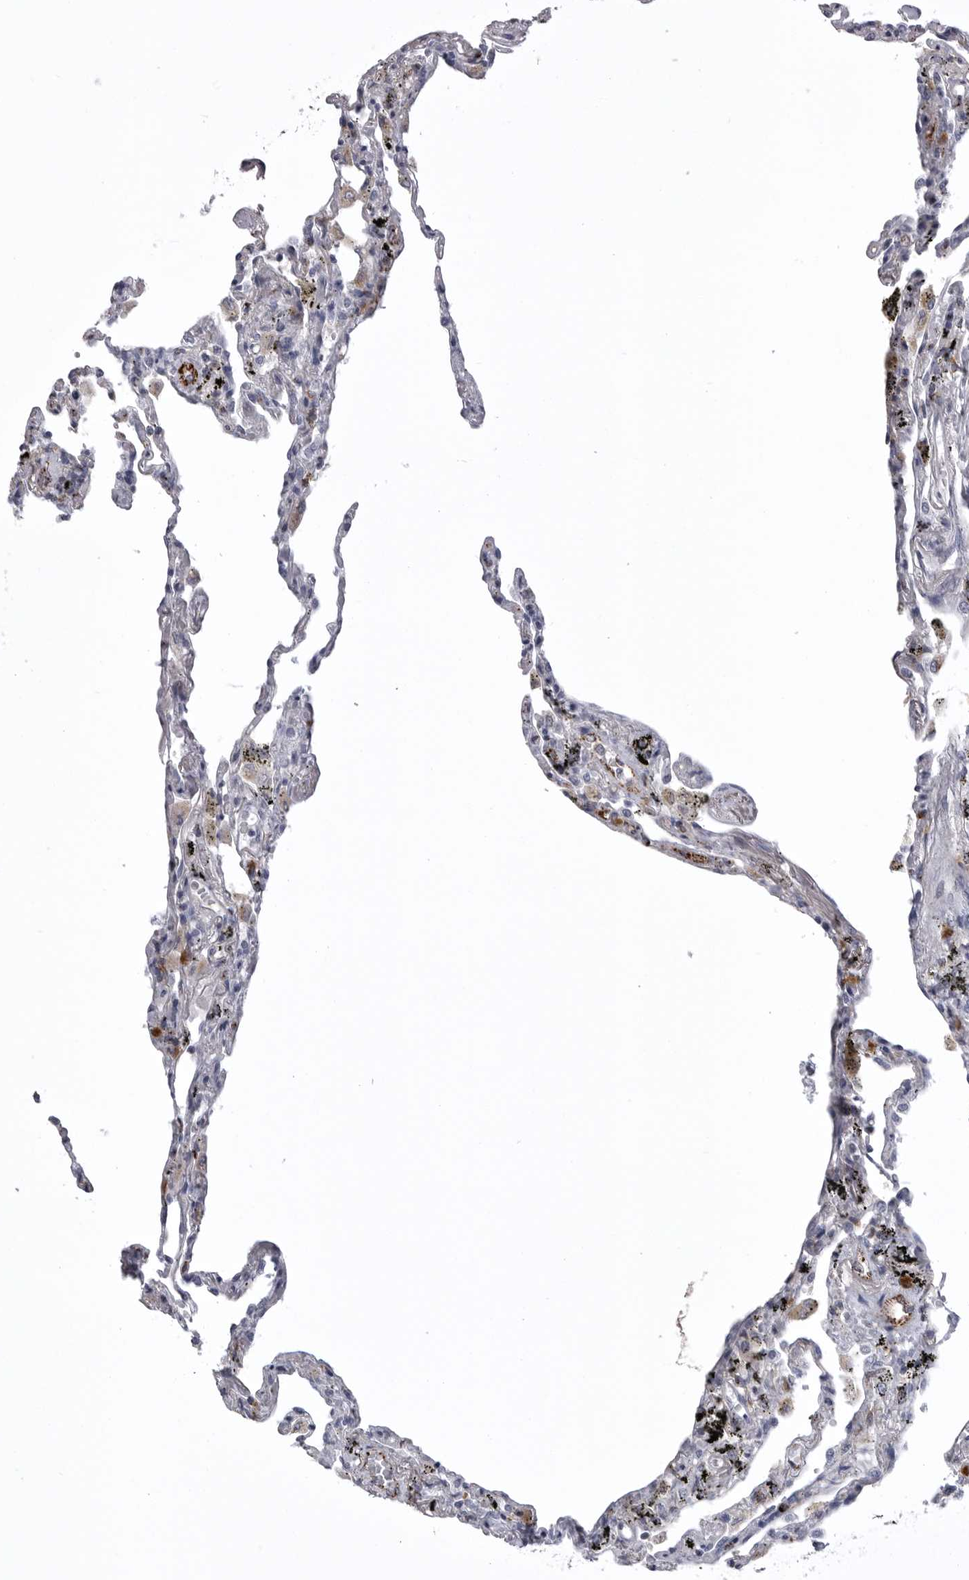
{"staining": {"intensity": "negative", "quantity": "none", "location": "none"}, "tissue": "lung", "cell_type": "Alveolar cells", "image_type": "normal", "snomed": [{"axis": "morphology", "description": "Normal tissue, NOS"}, {"axis": "topography", "description": "Lung"}], "caption": "An immunohistochemistry (IHC) image of normal lung is shown. There is no staining in alveolar cells of lung.", "gene": "PSPN", "patient": {"sex": "male", "age": 59}}